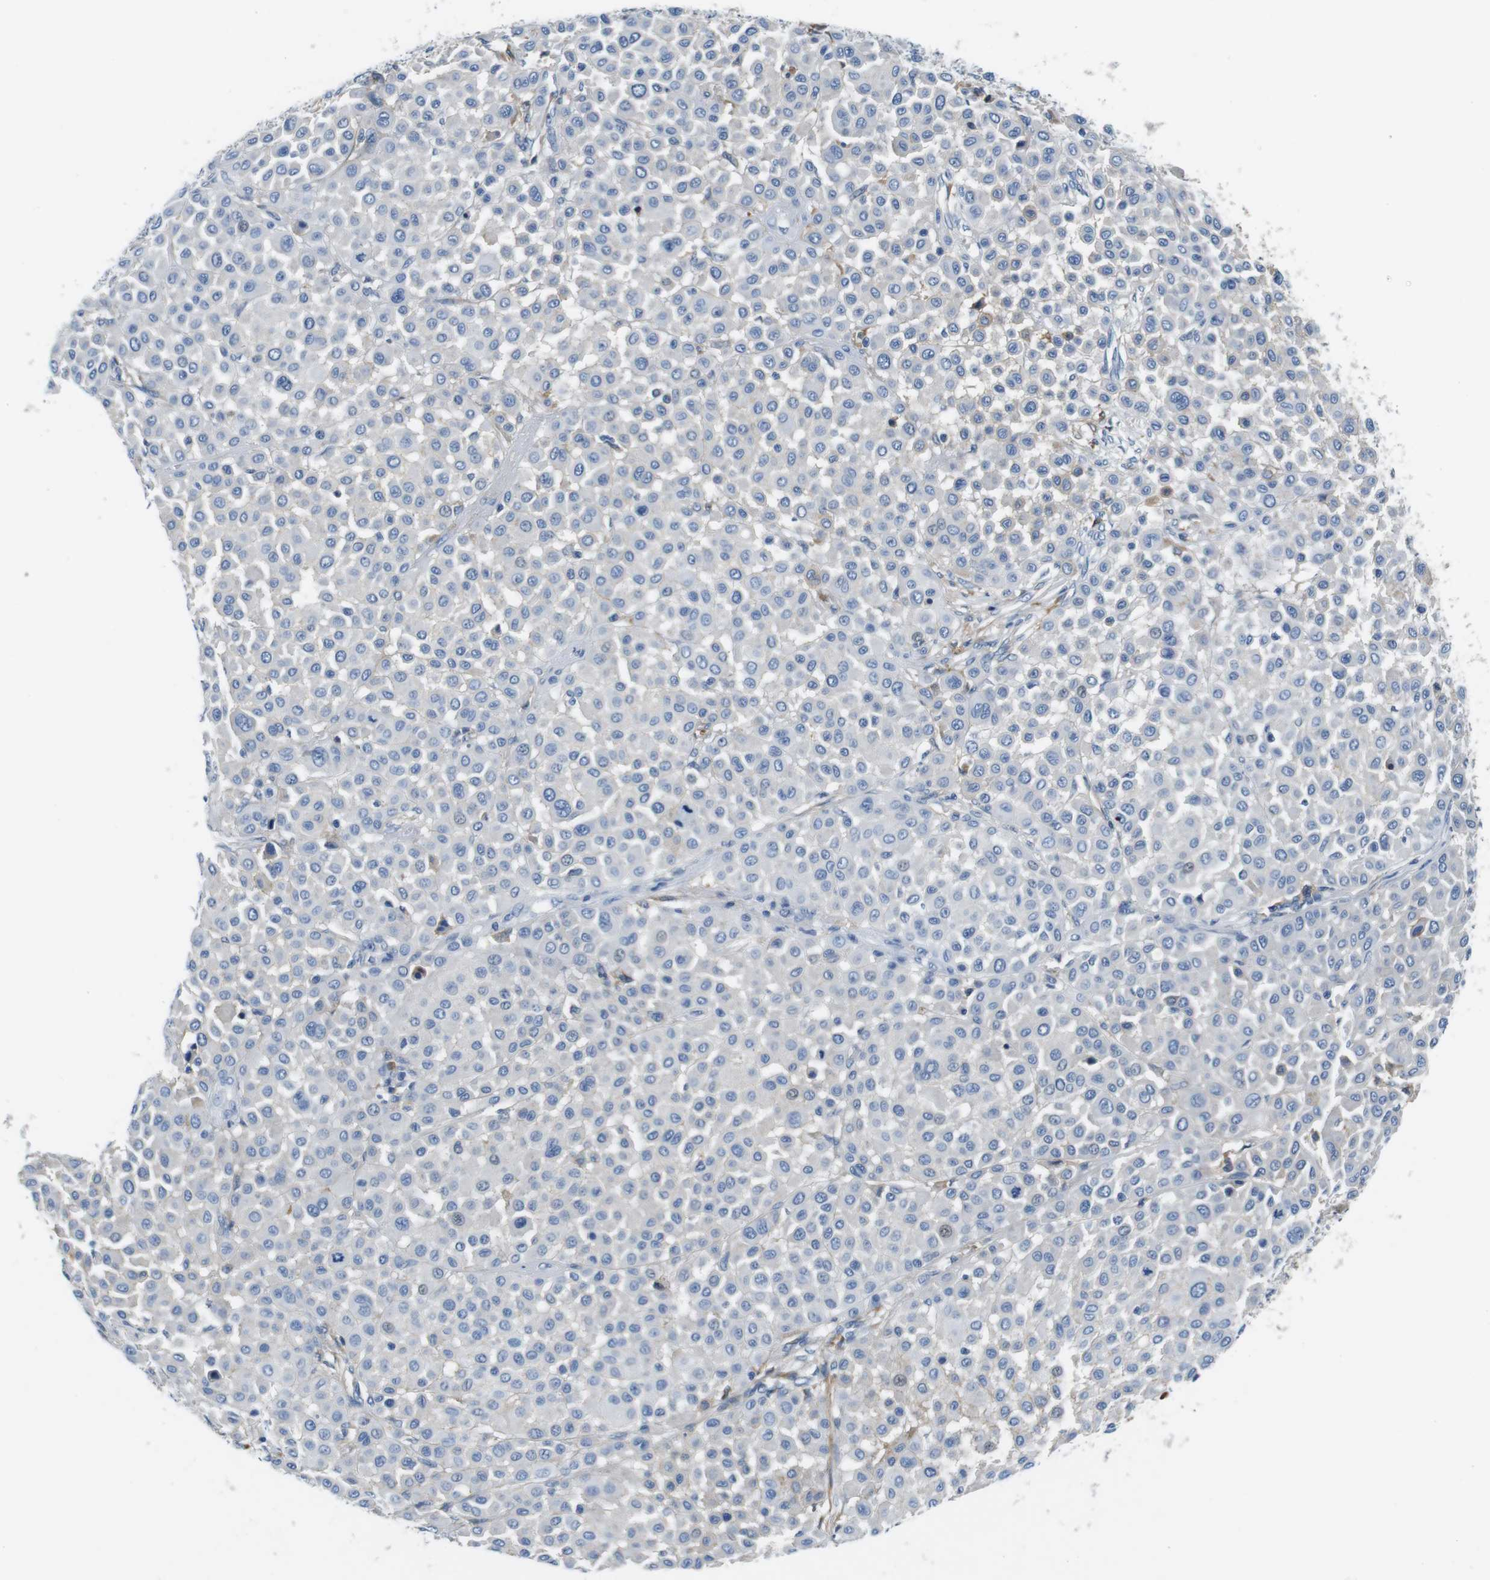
{"staining": {"intensity": "negative", "quantity": "none", "location": "none"}, "tissue": "melanoma", "cell_type": "Tumor cells", "image_type": "cancer", "snomed": [{"axis": "morphology", "description": "Malignant melanoma, Metastatic site"}, {"axis": "topography", "description": "Soft tissue"}], "caption": "Immunohistochemistry of melanoma displays no positivity in tumor cells. Nuclei are stained in blue.", "gene": "IGHD", "patient": {"sex": "male", "age": 41}}